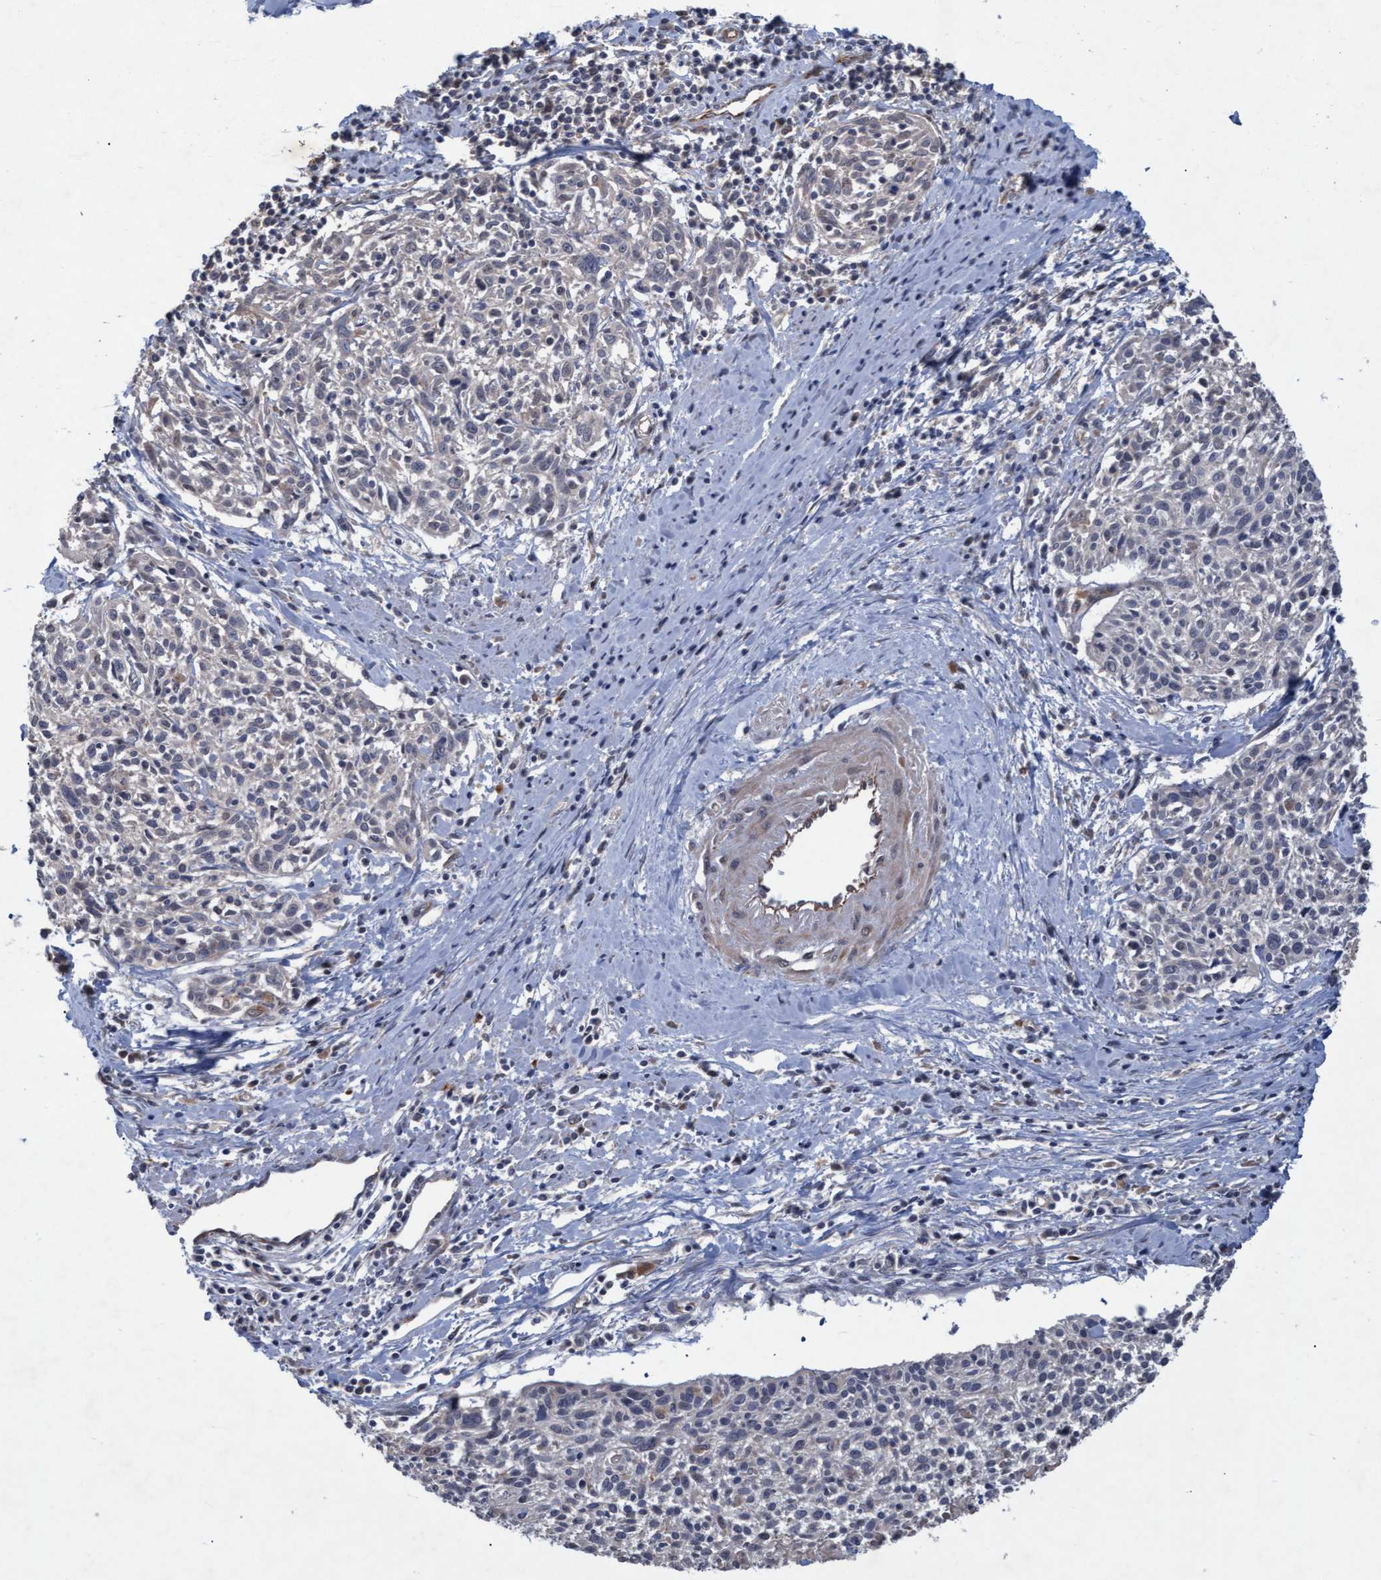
{"staining": {"intensity": "weak", "quantity": "<25%", "location": "cytoplasmic/membranous"}, "tissue": "cervical cancer", "cell_type": "Tumor cells", "image_type": "cancer", "snomed": [{"axis": "morphology", "description": "Squamous cell carcinoma, NOS"}, {"axis": "topography", "description": "Cervix"}], "caption": "Histopathology image shows no protein positivity in tumor cells of cervical cancer (squamous cell carcinoma) tissue. The staining is performed using DAB (3,3'-diaminobenzidine) brown chromogen with nuclei counter-stained in using hematoxylin.", "gene": "PSMB6", "patient": {"sex": "female", "age": 51}}